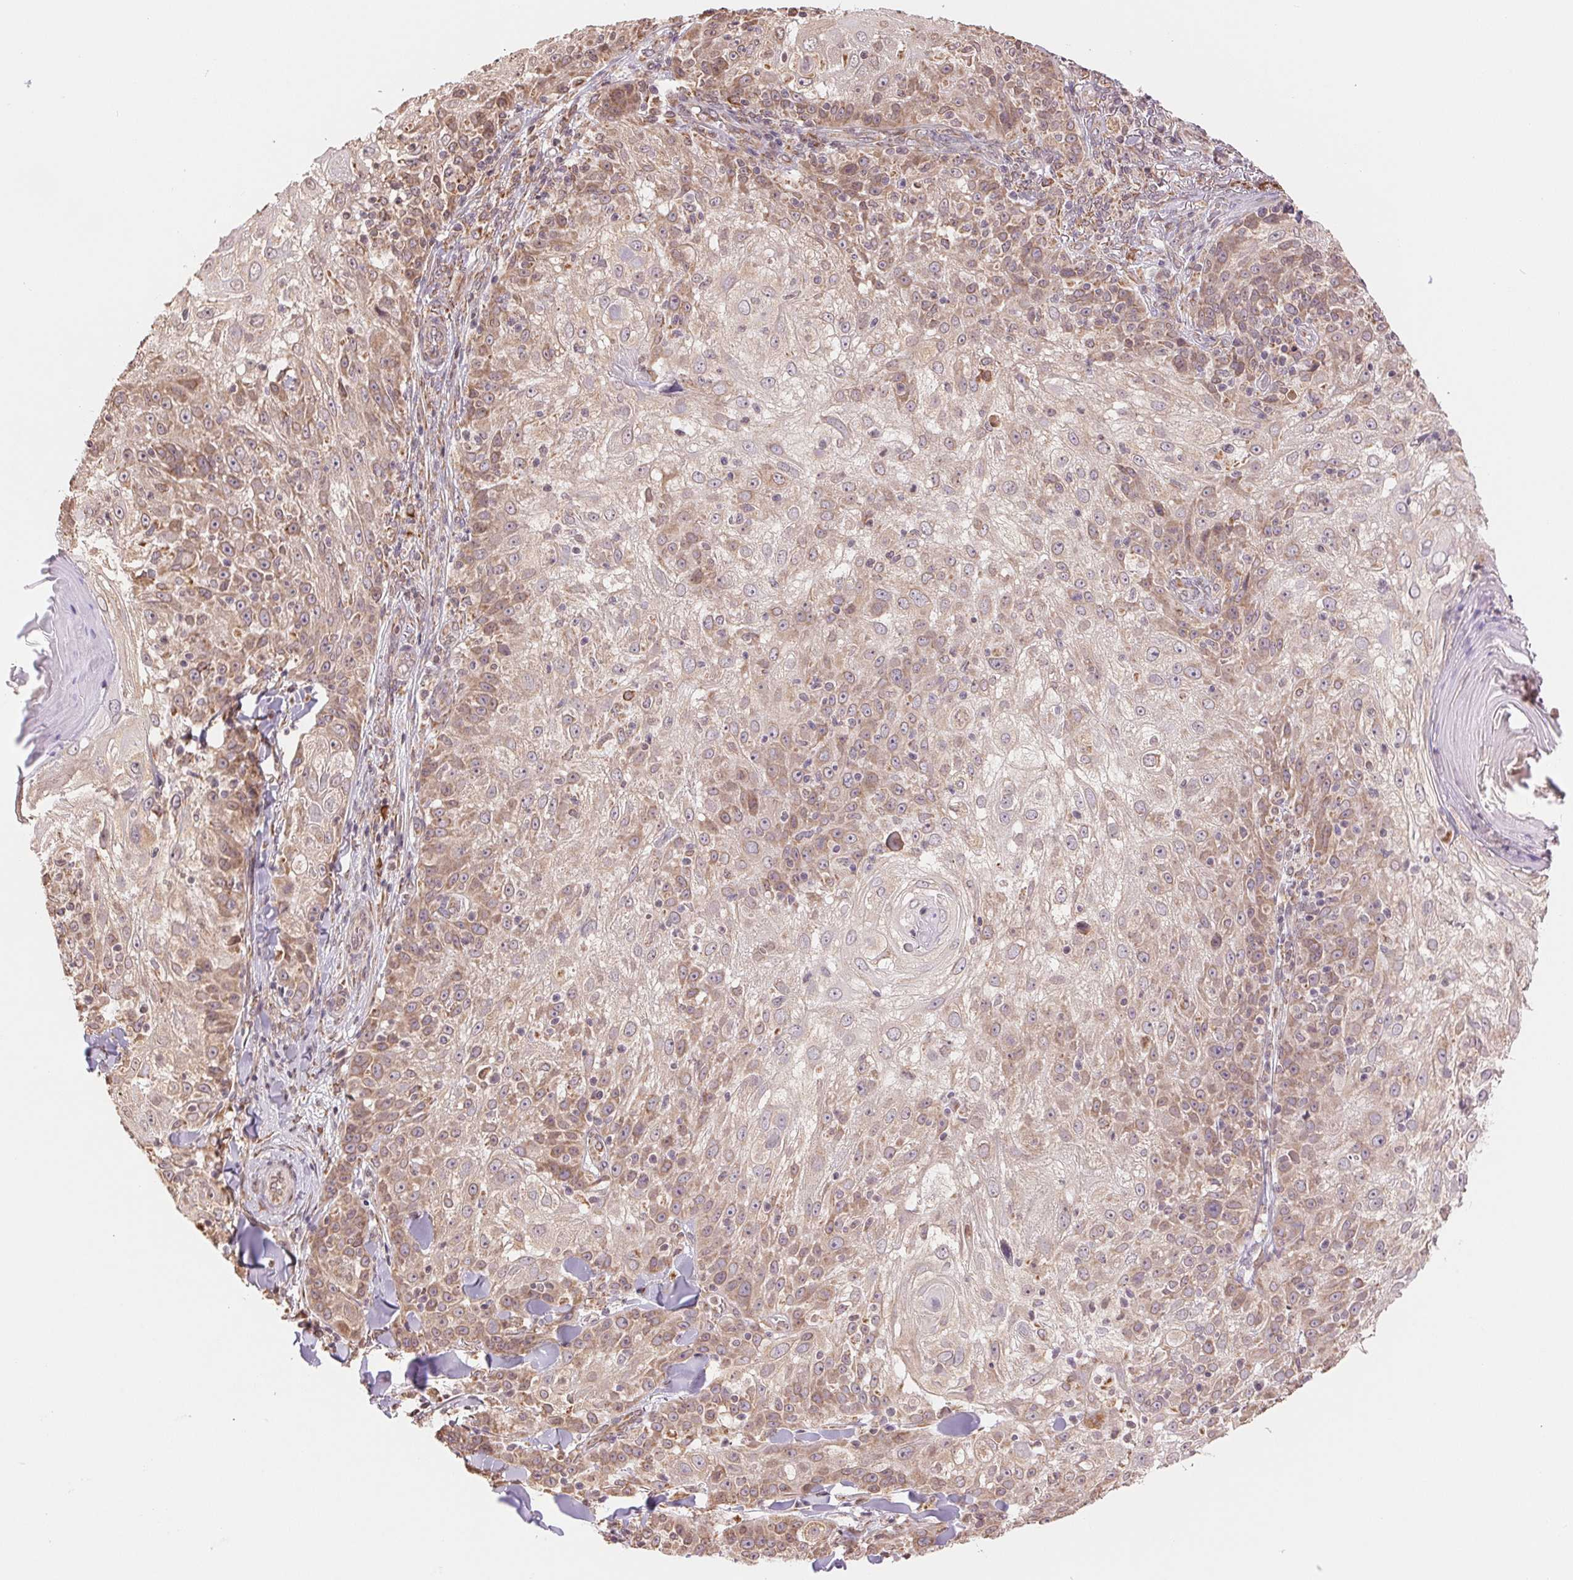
{"staining": {"intensity": "weak", "quantity": ">75%", "location": "cytoplasmic/membranous"}, "tissue": "skin cancer", "cell_type": "Tumor cells", "image_type": "cancer", "snomed": [{"axis": "morphology", "description": "Normal tissue, NOS"}, {"axis": "morphology", "description": "Squamous cell carcinoma, NOS"}, {"axis": "topography", "description": "Skin"}], "caption": "IHC (DAB (3,3'-diaminobenzidine)) staining of human skin squamous cell carcinoma reveals weak cytoplasmic/membranous protein expression in about >75% of tumor cells. The staining was performed using DAB (3,3'-diaminobenzidine), with brown indicating positive protein expression. Nuclei are stained blue with hematoxylin.", "gene": "RPN1", "patient": {"sex": "female", "age": 83}}